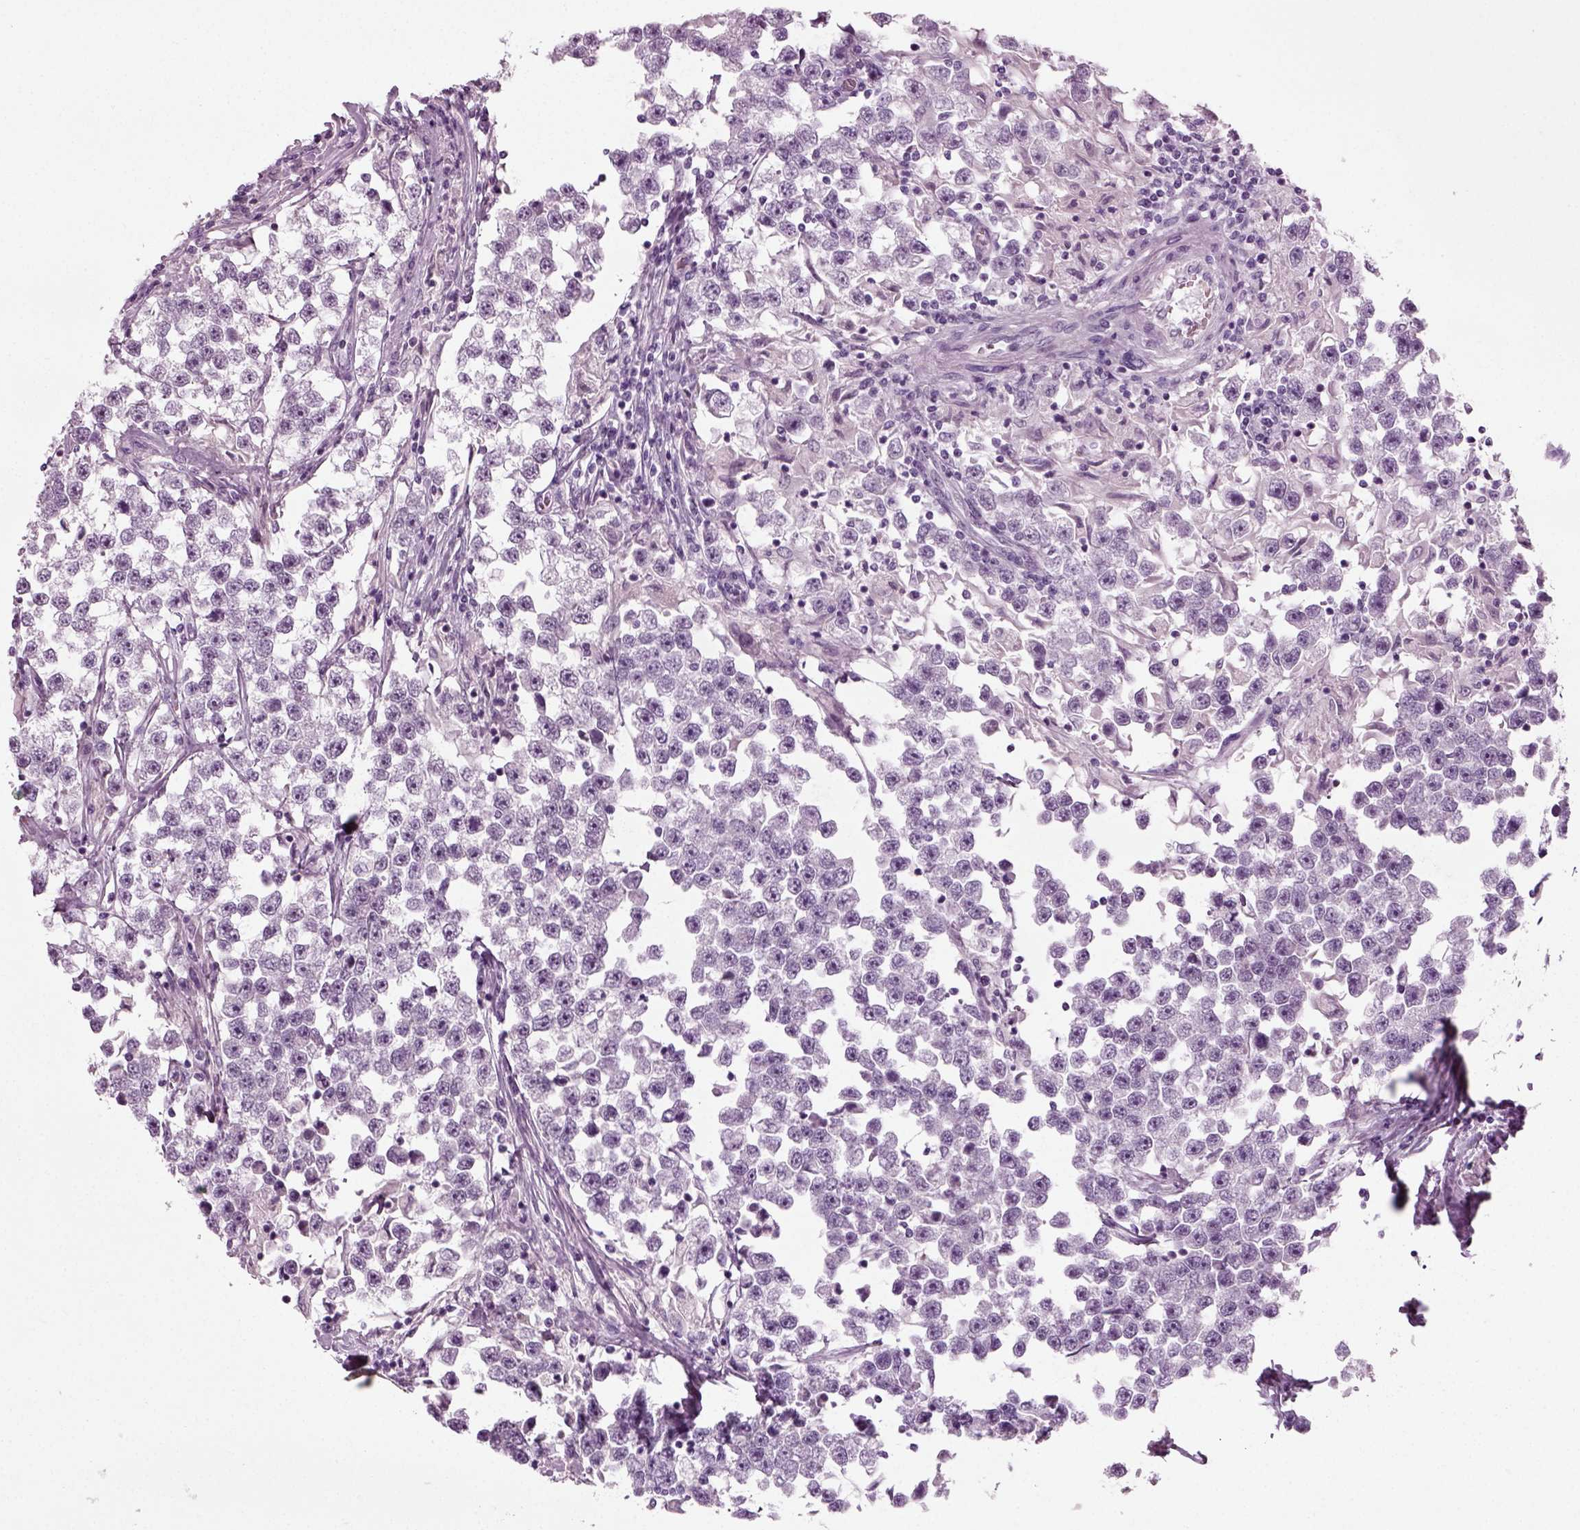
{"staining": {"intensity": "negative", "quantity": "none", "location": "none"}, "tissue": "testis cancer", "cell_type": "Tumor cells", "image_type": "cancer", "snomed": [{"axis": "morphology", "description": "Seminoma, NOS"}, {"axis": "topography", "description": "Testis"}], "caption": "Immunohistochemical staining of human seminoma (testis) demonstrates no significant positivity in tumor cells. (DAB immunohistochemistry visualized using brightfield microscopy, high magnification).", "gene": "ZC2HC1C", "patient": {"sex": "male", "age": 46}}